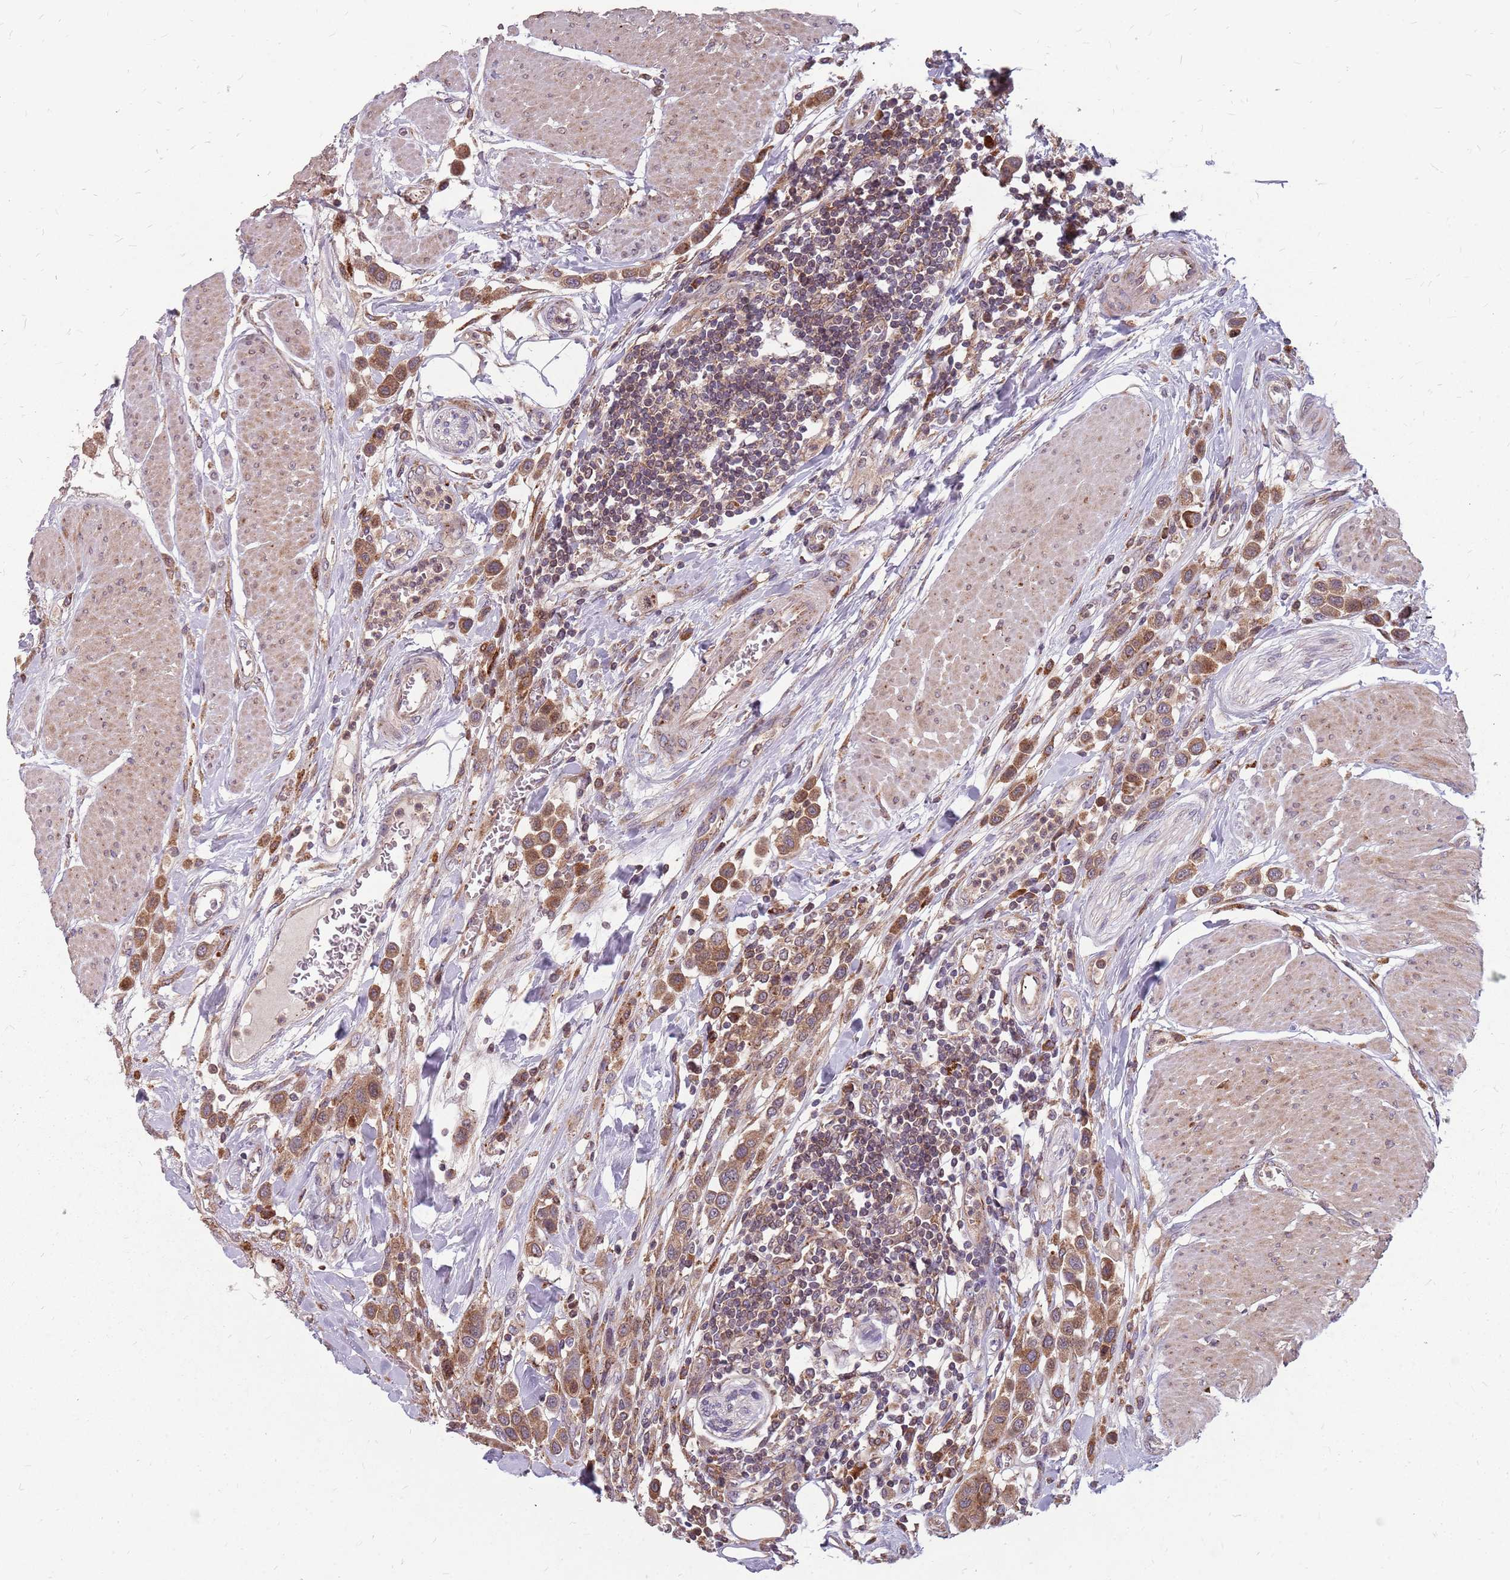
{"staining": {"intensity": "moderate", "quantity": ">75%", "location": "cytoplasmic/membranous"}, "tissue": "urothelial cancer", "cell_type": "Tumor cells", "image_type": "cancer", "snomed": [{"axis": "morphology", "description": "Urothelial carcinoma, High grade"}, {"axis": "topography", "description": "Urinary bladder"}], "caption": "Immunohistochemical staining of human urothelial carcinoma (high-grade) demonstrates medium levels of moderate cytoplasmic/membranous positivity in about >75% of tumor cells. The protein is stained brown, and the nuclei are stained in blue (DAB IHC with brightfield microscopy, high magnification).", "gene": "NME4", "patient": {"sex": "male", "age": 50}}